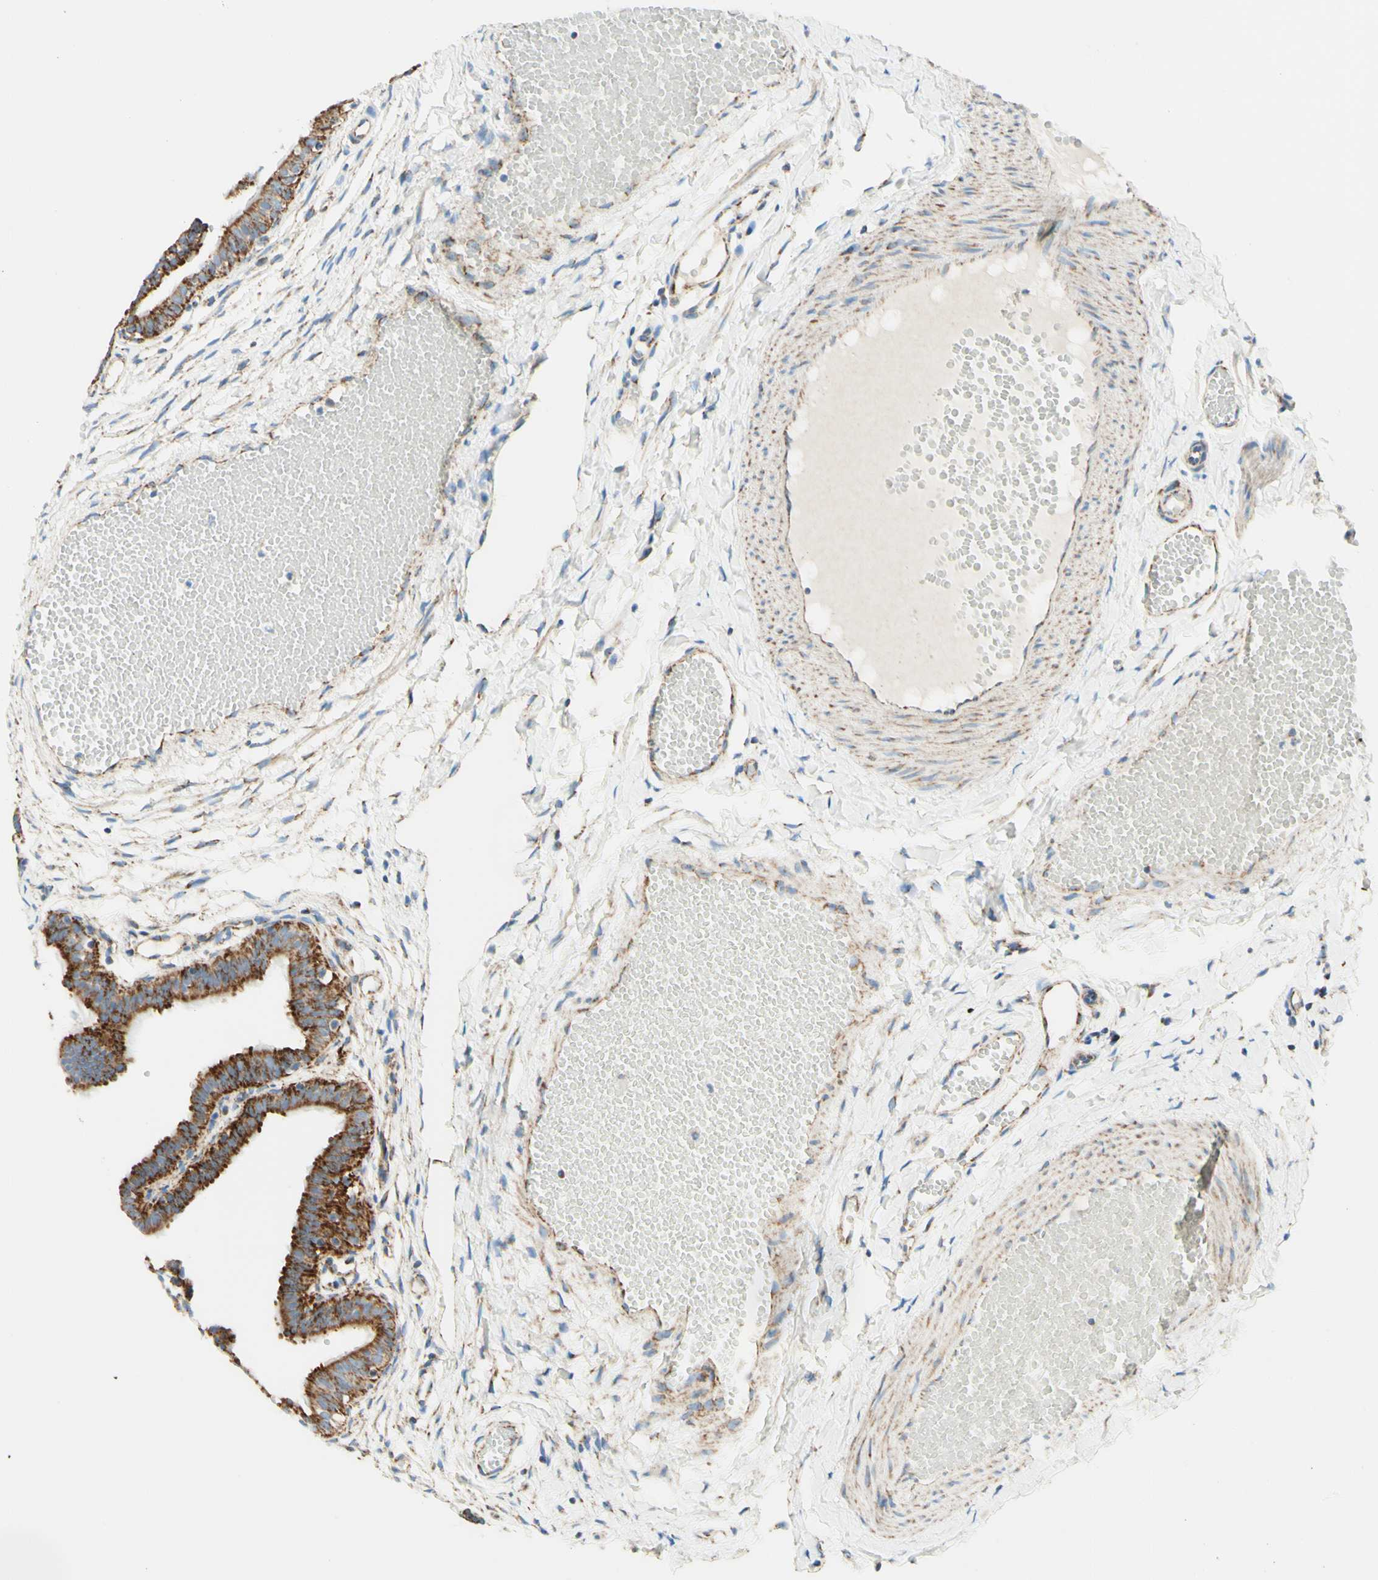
{"staining": {"intensity": "strong", "quantity": ">75%", "location": "cytoplasmic/membranous"}, "tissue": "fallopian tube", "cell_type": "Glandular cells", "image_type": "normal", "snomed": [{"axis": "morphology", "description": "Normal tissue, NOS"}, {"axis": "topography", "description": "Fallopian tube"}, {"axis": "topography", "description": "Placenta"}], "caption": "Glandular cells demonstrate high levels of strong cytoplasmic/membranous expression in about >75% of cells in normal fallopian tube.", "gene": "ARMC10", "patient": {"sex": "female", "age": 34}}